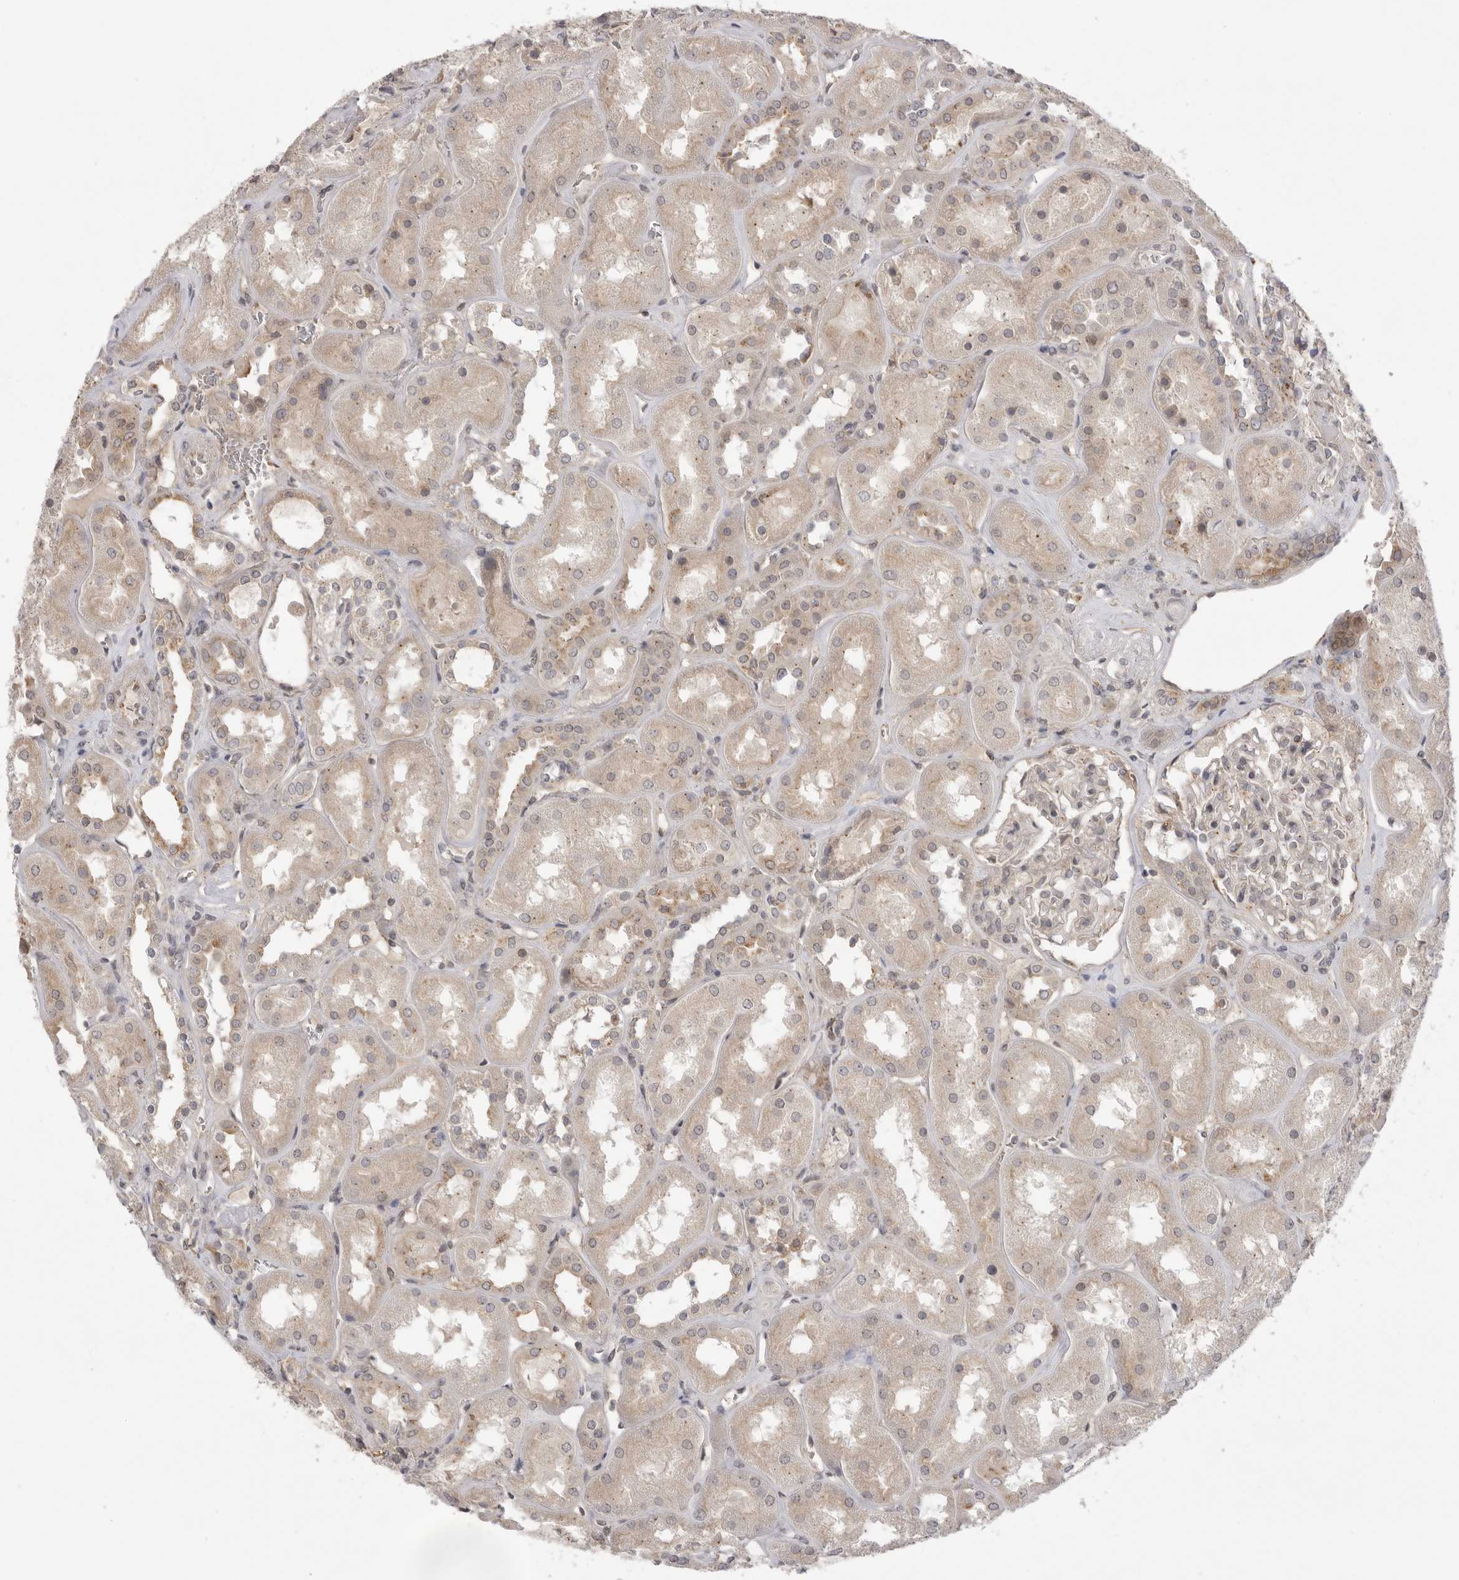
{"staining": {"intensity": "weak", "quantity": "<25%", "location": "cytoplasmic/membranous"}, "tissue": "kidney", "cell_type": "Cells in glomeruli", "image_type": "normal", "snomed": [{"axis": "morphology", "description": "Normal tissue, NOS"}, {"axis": "topography", "description": "Kidney"}], "caption": "Immunohistochemistry (IHC) histopathology image of unremarkable kidney: kidney stained with DAB reveals no significant protein expression in cells in glomeruli. The staining is performed using DAB (3,3'-diaminobenzidine) brown chromogen with nuclei counter-stained in using hematoxylin.", "gene": "TLR3", "patient": {"sex": "male", "age": 70}}